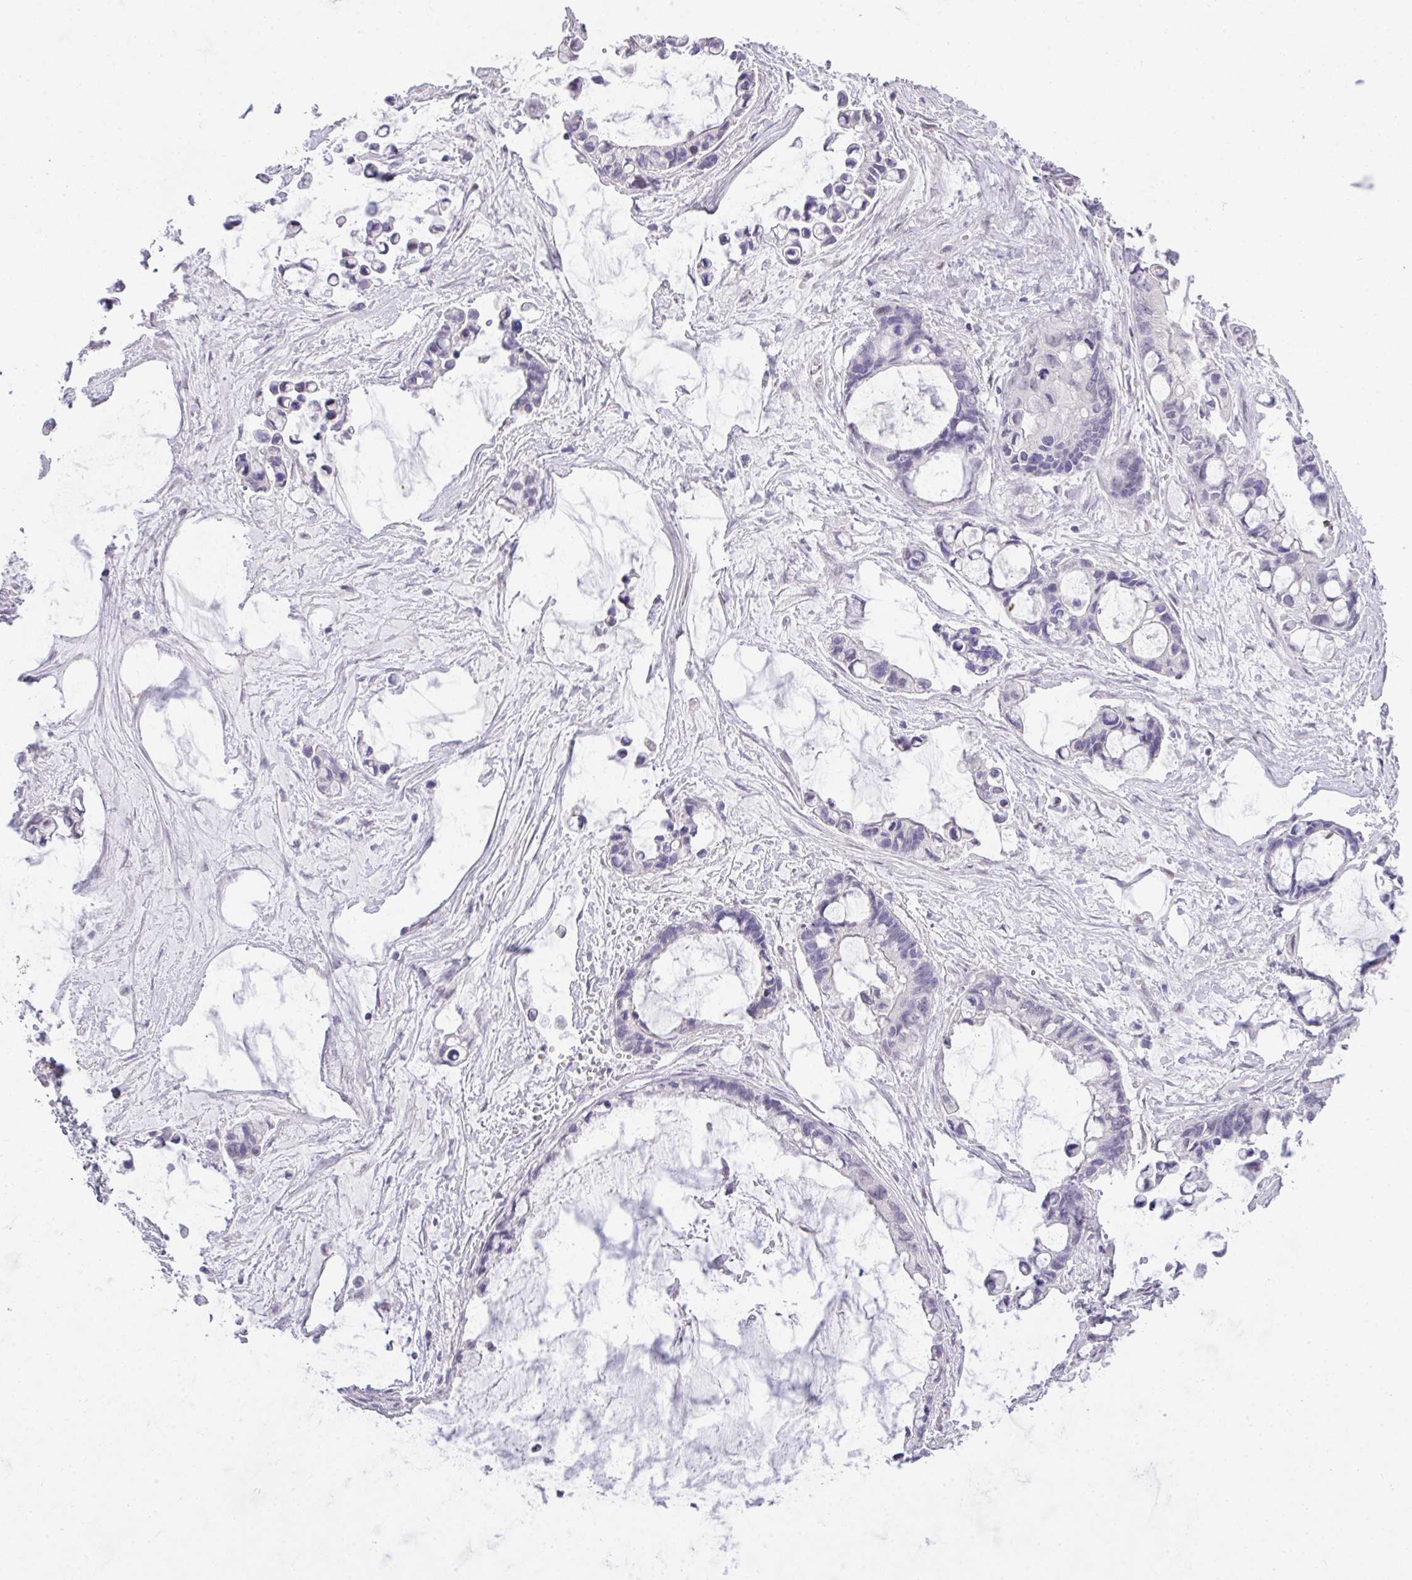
{"staining": {"intensity": "negative", "quantity": "none", "location": "none"}, "tissue": "ovarian cancer", "cell_type": "Tumor cells", "image_type": "cancer", "snomed": [{"axis": "morphology", "description": "Cystadenocarcinoma, mucinous, NOS"}, {"axis": "topography", "description": "Ovary"}], "caption": "Tumor cells are negative for brown protein staining in mucinous cystadenocarcinoma (ovarian).", "gene": "ANKRD13B", "patient": {"sex": "female", "age": 63}}